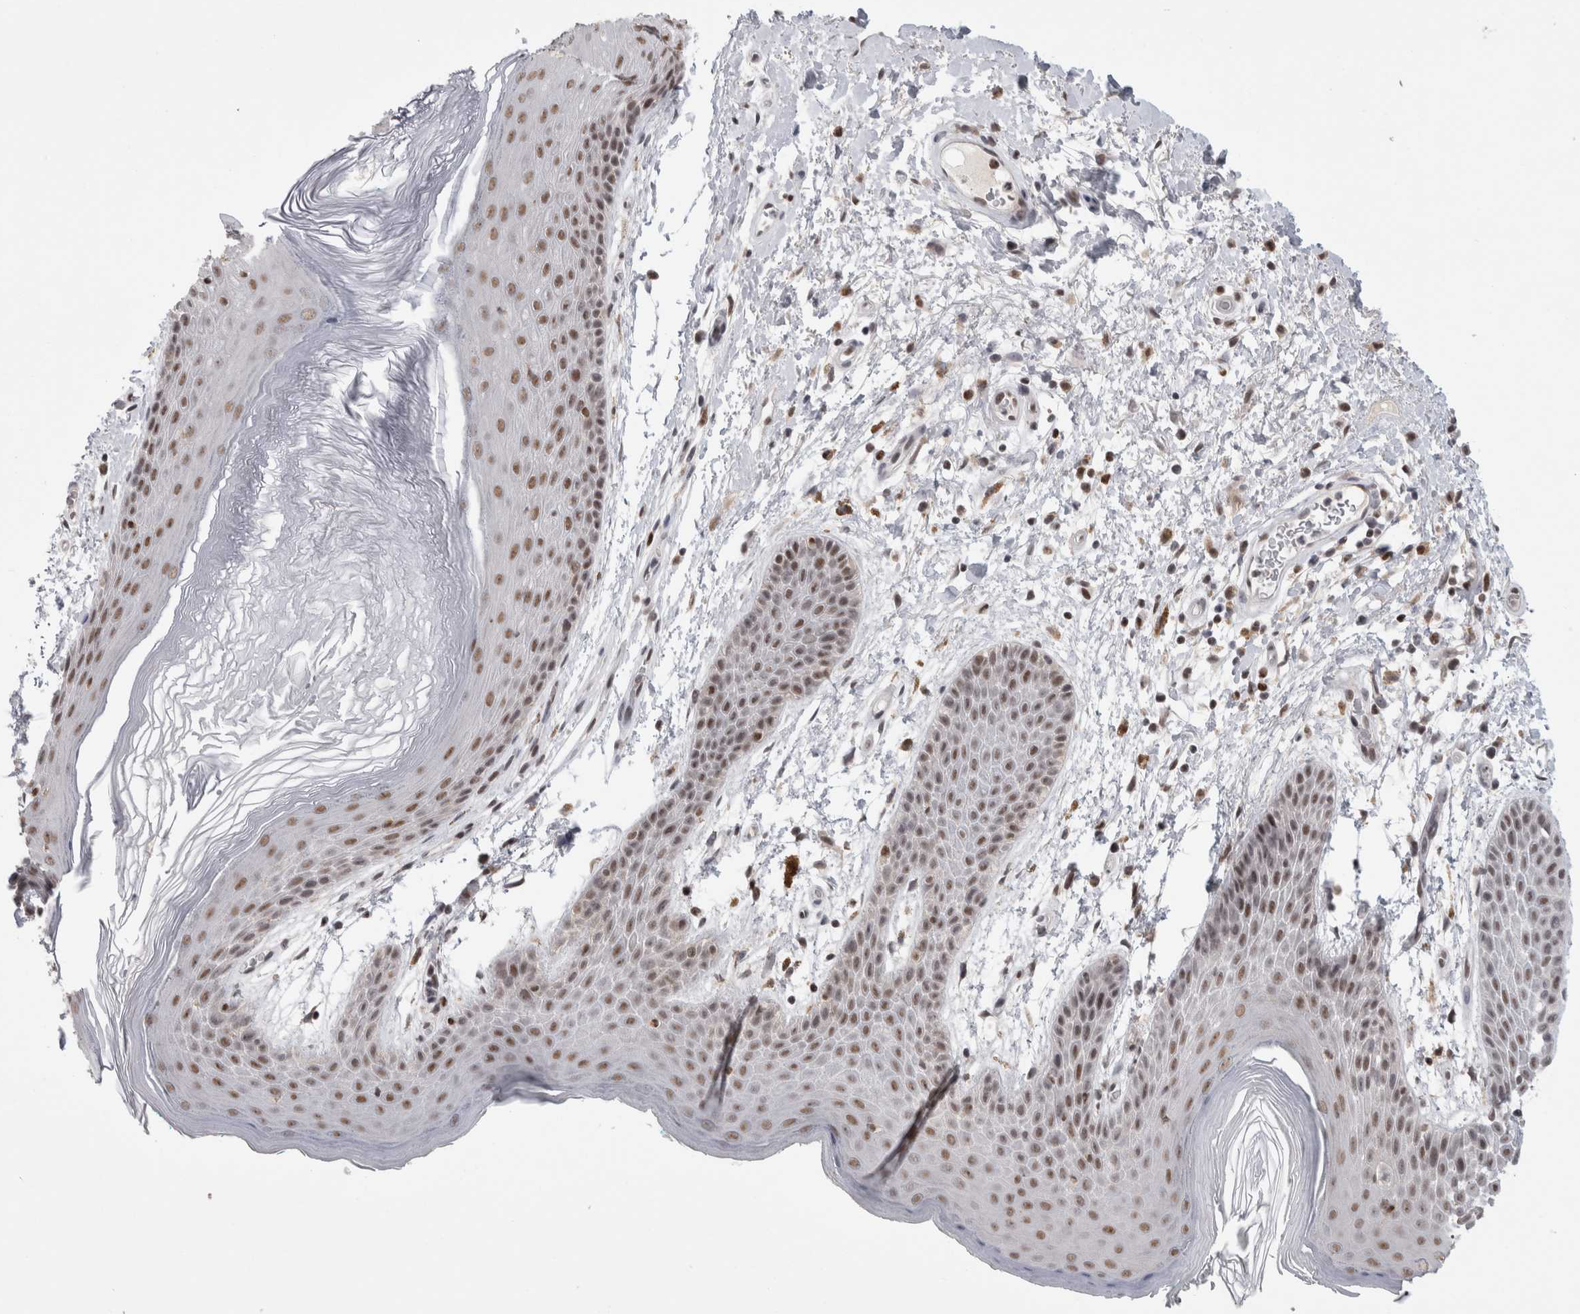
{"staining": {"intensity": "moderate", "quantity": "25%-75%", "location": "nuclear"}, "tissue": "skin", "cell_type": "Epidermal cells", "image_type": "normal", "snomed": [{"axis": "morphology", "description": "Normal tissue, NOS"}, {"axis": "topography", "description": "Anal"}], "caption": "Immunohistochemistry (DAB) staining of normal human skin demonstrates moderate nuclear protein positivity in about 25%-75% of epidermal cells.", "gene": "SRARP", "patient": {"sex": "male", "age": 74}}